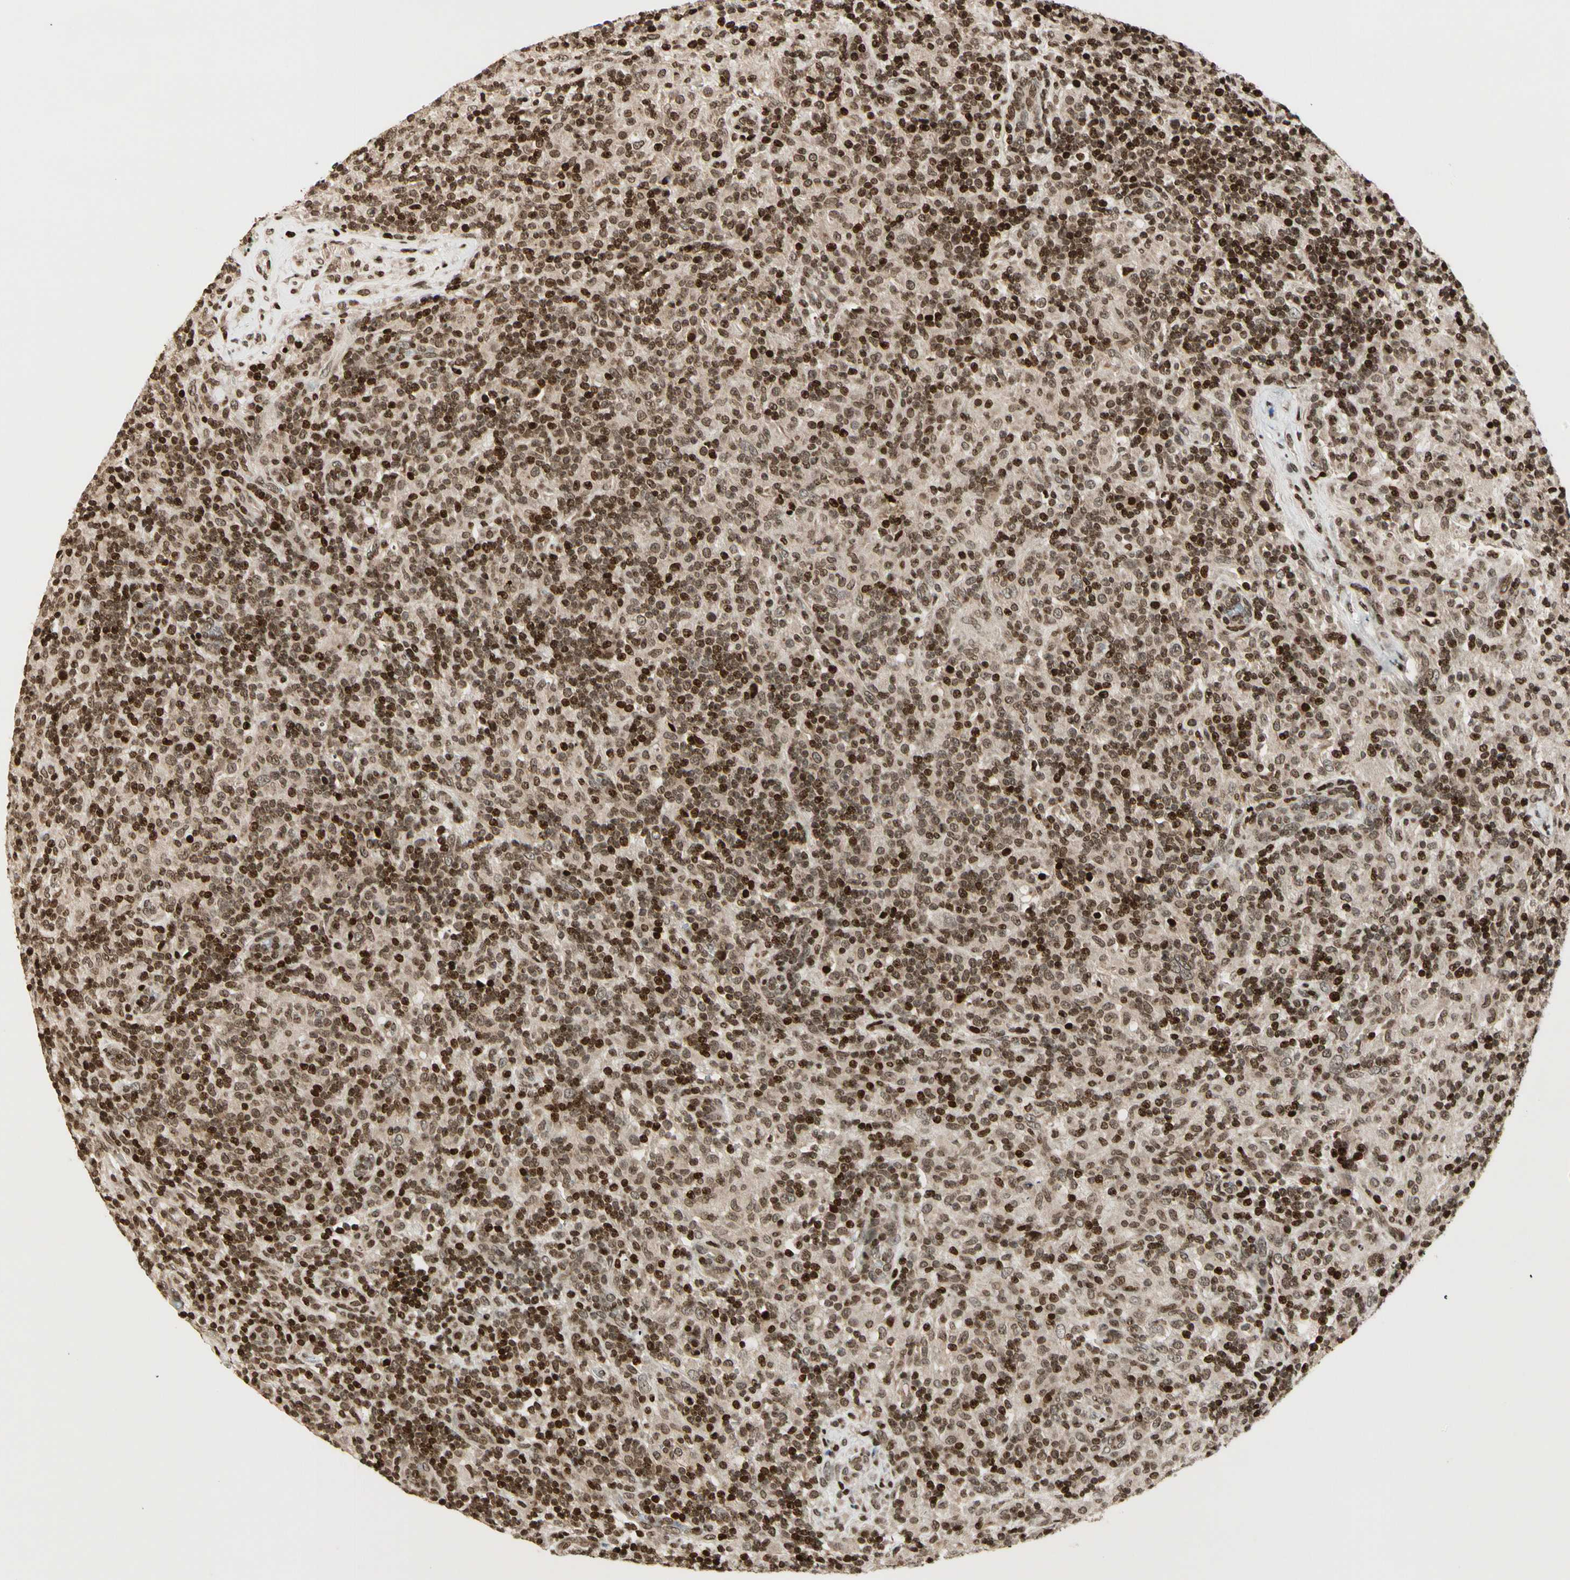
{"staining": {"intensity": "weak", "quantity": "25%-75%", "location": "cytoplasmic/membranous,nuclear"}, "tissue": "lymphoma", "cell_type": "Tumor cells", "image_type": "cancer", "snomed": [{"axis": "morphology", "description": "Hodgkin's disease, NOS"}, {"axis": "topography", "description": "Lymph node"}], "caption": "DAB (3,3'-diaminobenzidine) immunohistochemical staining of lymphoma displays weak cytoplasmic/membranous and nuclear protein staining in about 25%-75% of tumor cells.", "gene": "TSHZ3", "patient": {"sex": "male", "age": 70}}